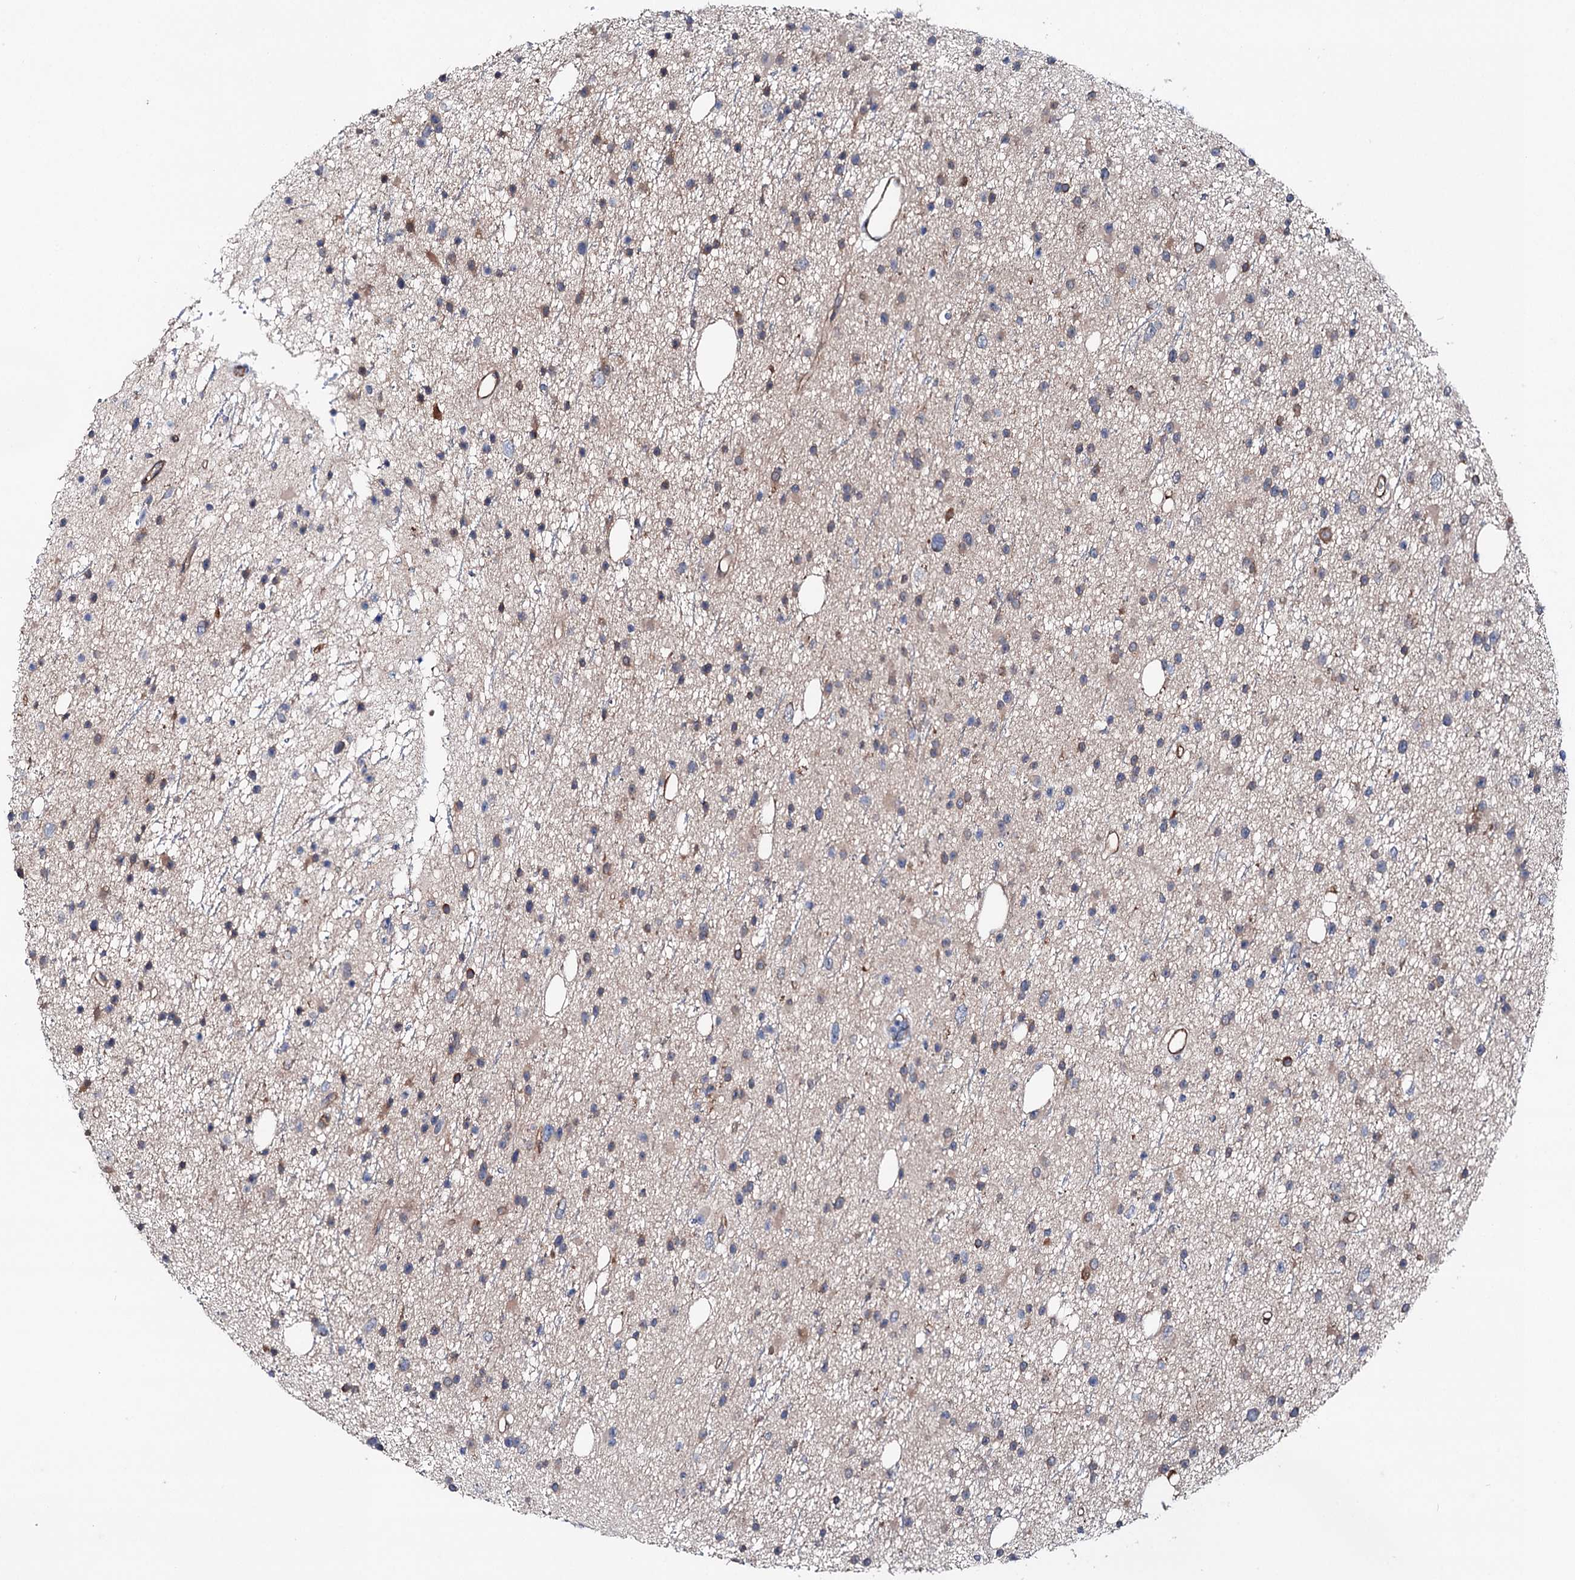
{"staining": {"intensity": "weak", "quantity": "<25%", "location": "cytoplasmic/membranous"}, "tissue": "glioma", "cell_type": "Tumor cells", "image_type": "cancer", "snomed": [{"axis": "morphology", "description": "Glioma, malignant, Low grade"}, {"axis": "topography", "description": "Cerebral cortex"}], "caption": "An immunohistochemistry micrograph of glioma is shown. There is no staining in tumor cells of glioma.", "gene": "SHROOM1", "patient": {"sex": "female", "age": 39}}